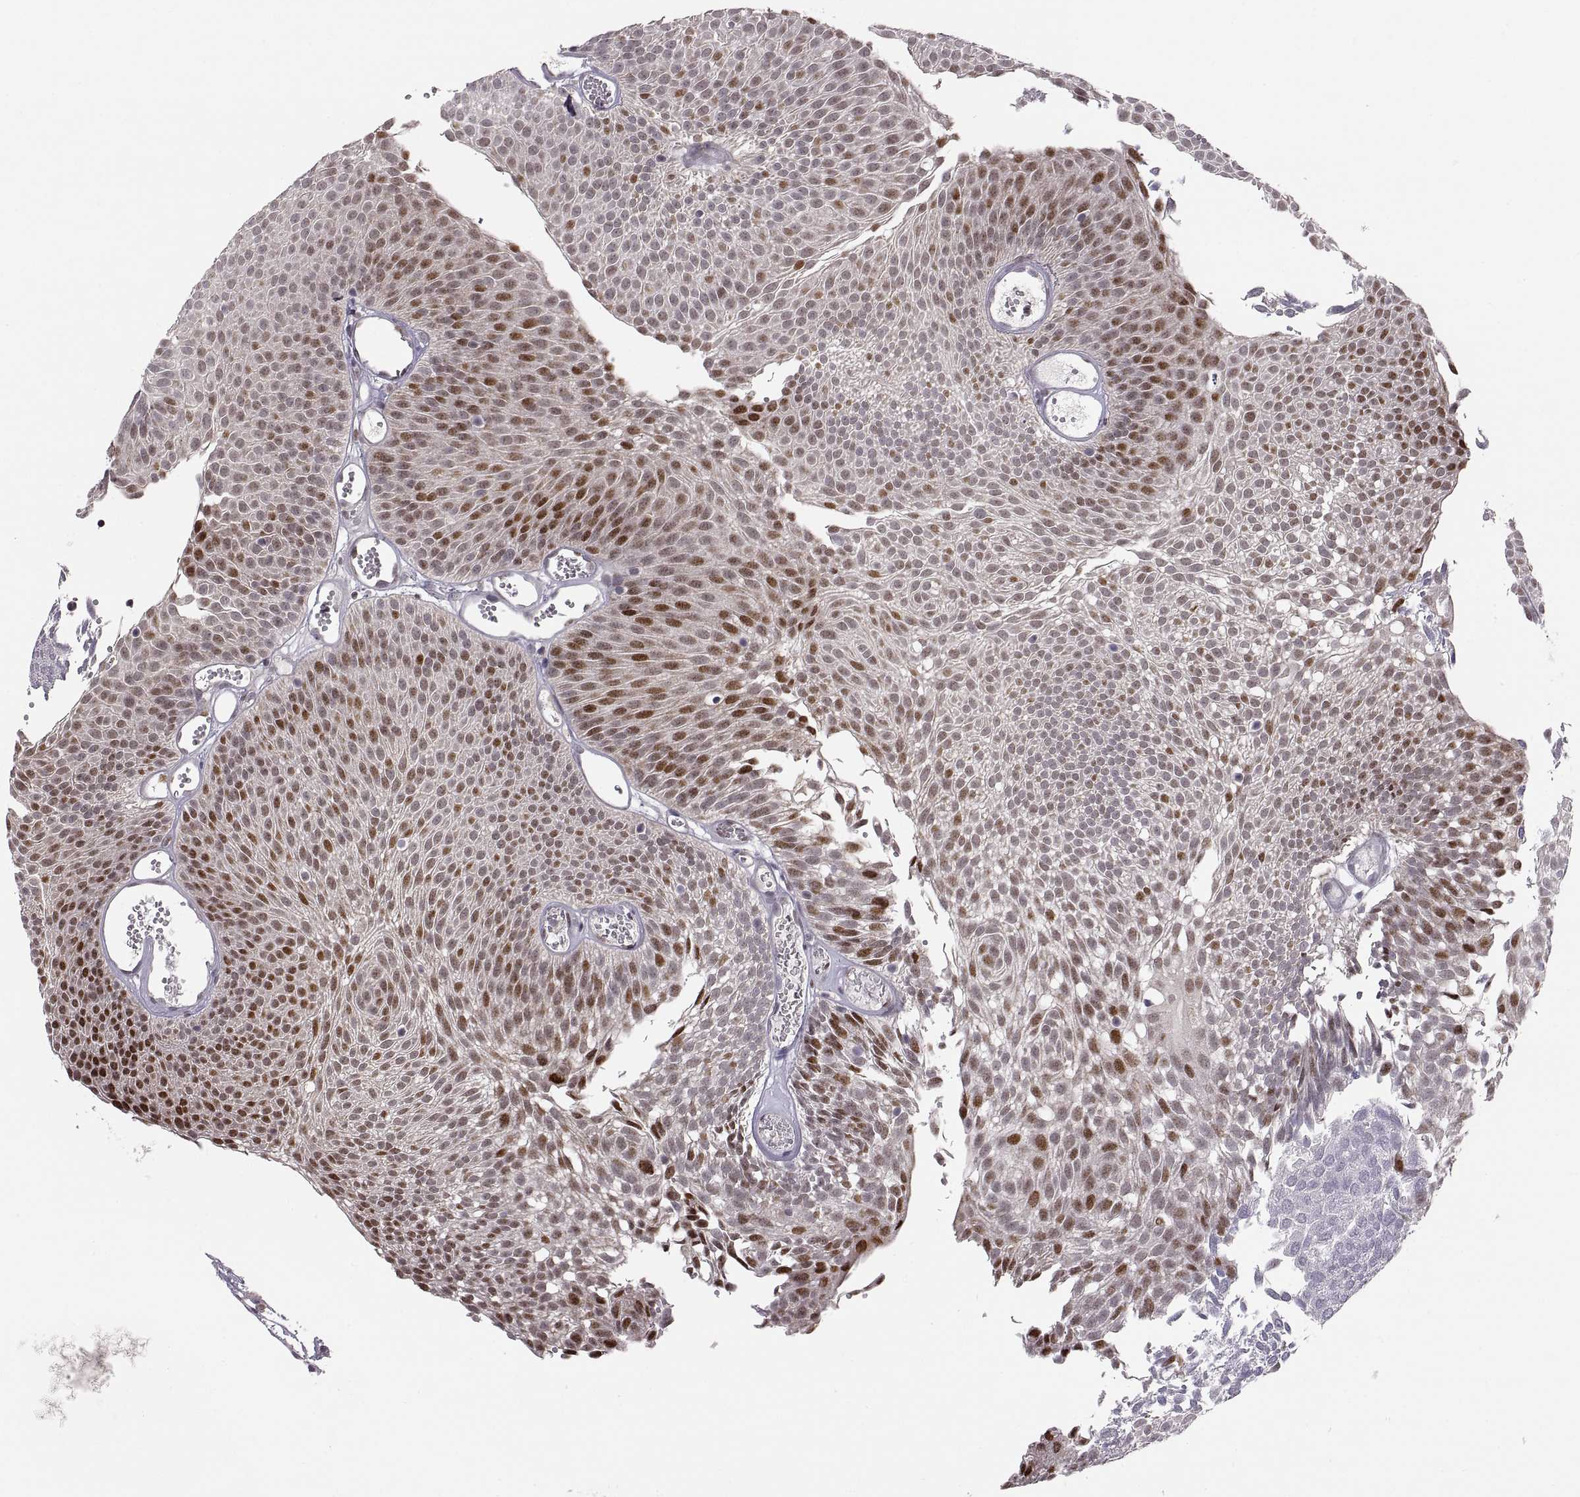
{"staining": {"intensity": "strong", "quantity": "<25%", "location": "nuclear"}, "tissue": "urothelial cancer", "cell_type": "Tumor cells", "image_type": "cancer", "snomed": [{"axis": "morphology", "description": "Urothelial carcinoma, Low grade"}, {"axis": "topography", "description": "Urinary bladder"}], "caption": "Immunohistochemistry (IHC) image of neoplastic tissue: low-grade urothelial carcinoma stained using IHC demonstrates medium levels of strong protein expression localized specifically in the nuclear of tumor cells, appearing as a nuclear brown color.", "gene": "SNAI1", "patient": {"sex": "male", "age": 52}}